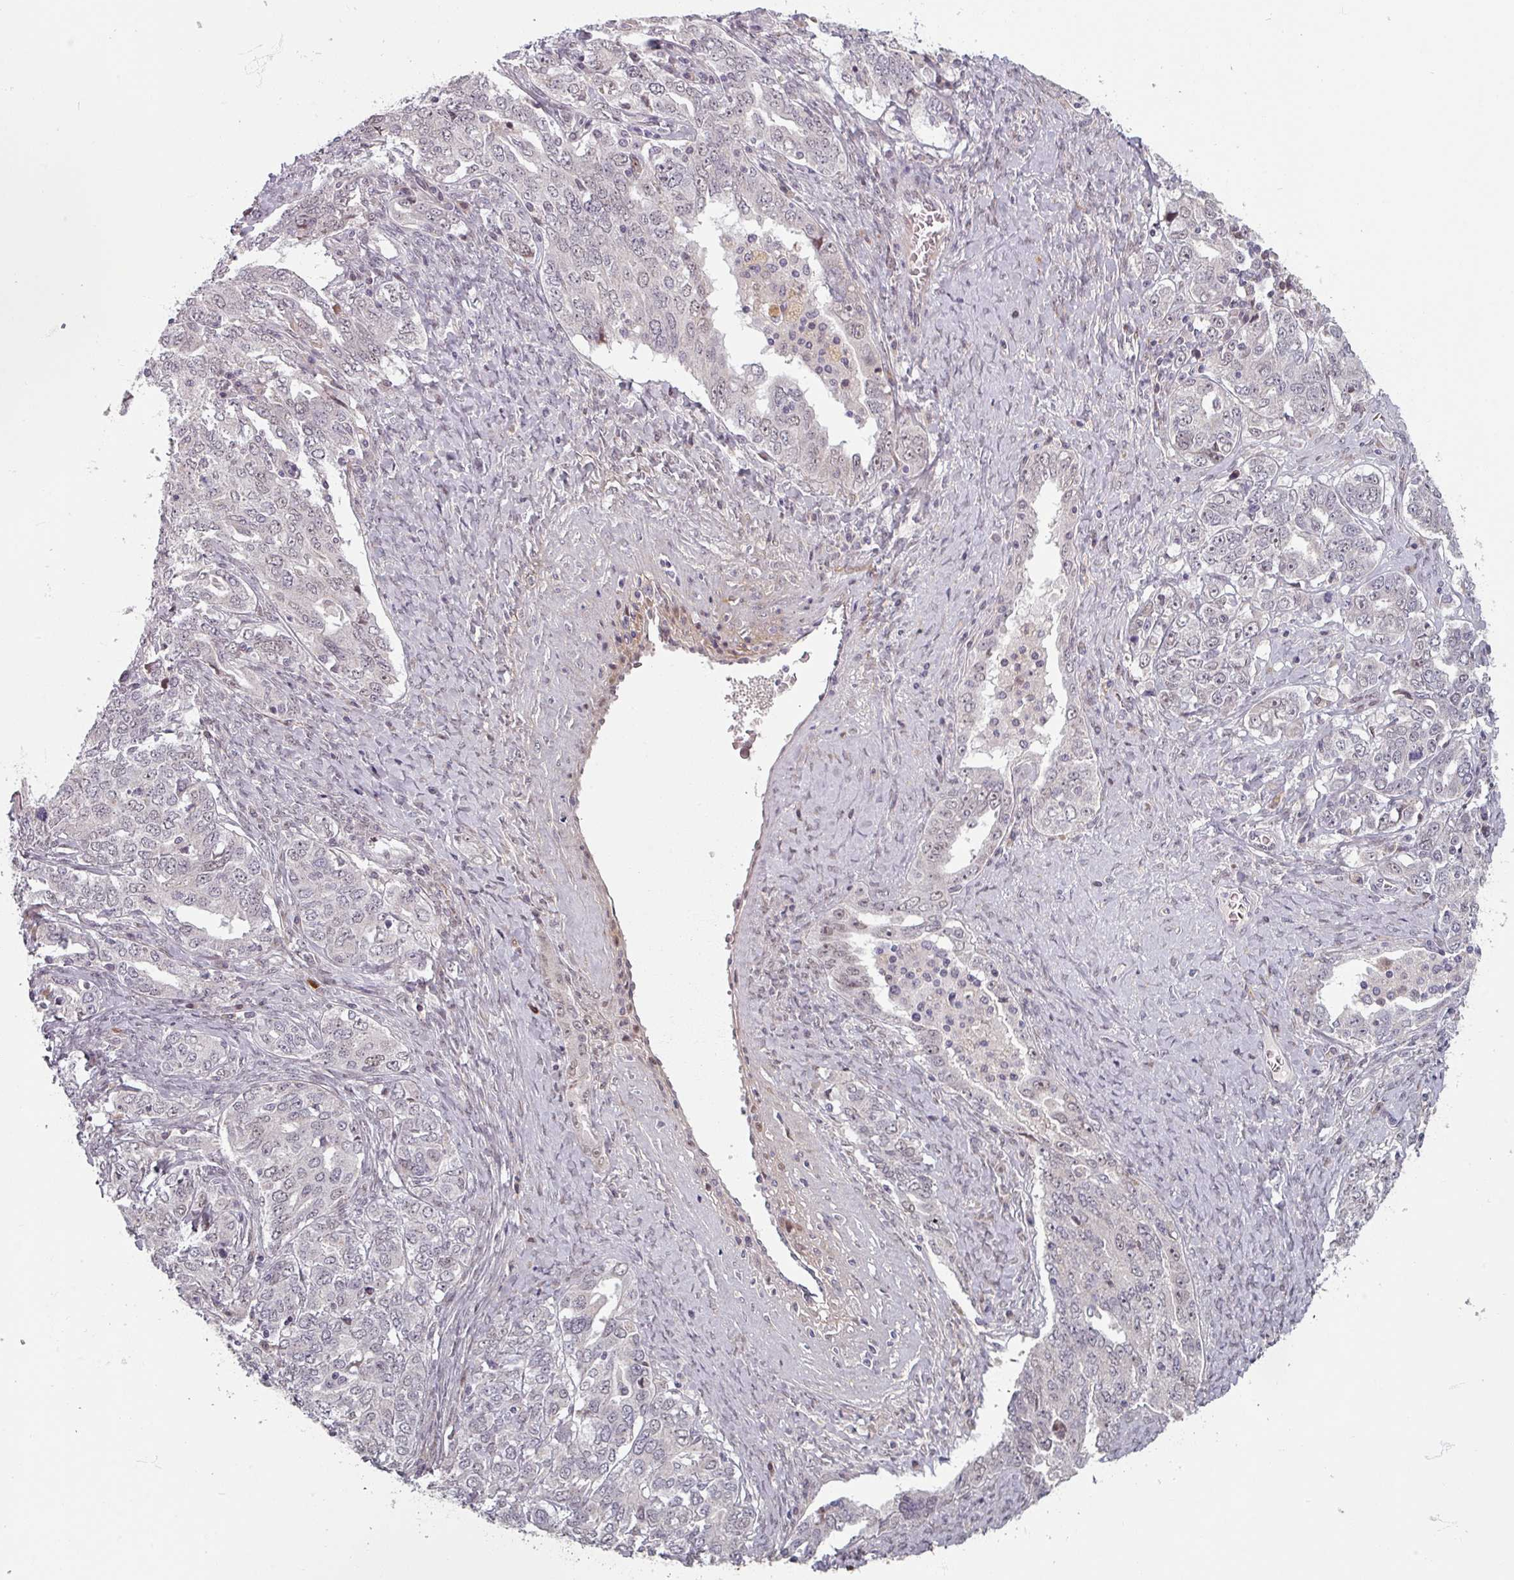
{"staining": {"intensity": "negative", "quantity": "none", "location": "none"}, "tissue": "ovarian cancer", "cell_type": "Tumor cells", "image_type": "cancer", "snomed": [{"axis": "morphology", "description": "Carcinoma, endometroid"}, {"axis": "topography", "description": "Ovary"}], "caption": "This image is of endometroid carcinoma (ovarian) stained with IHC to label a protein in brown with the nuclei are counter-stained blue. There is no staining in tumor cells.", "gene": "CYB5RL", "patient": {"sex": "female", "age": 62}}